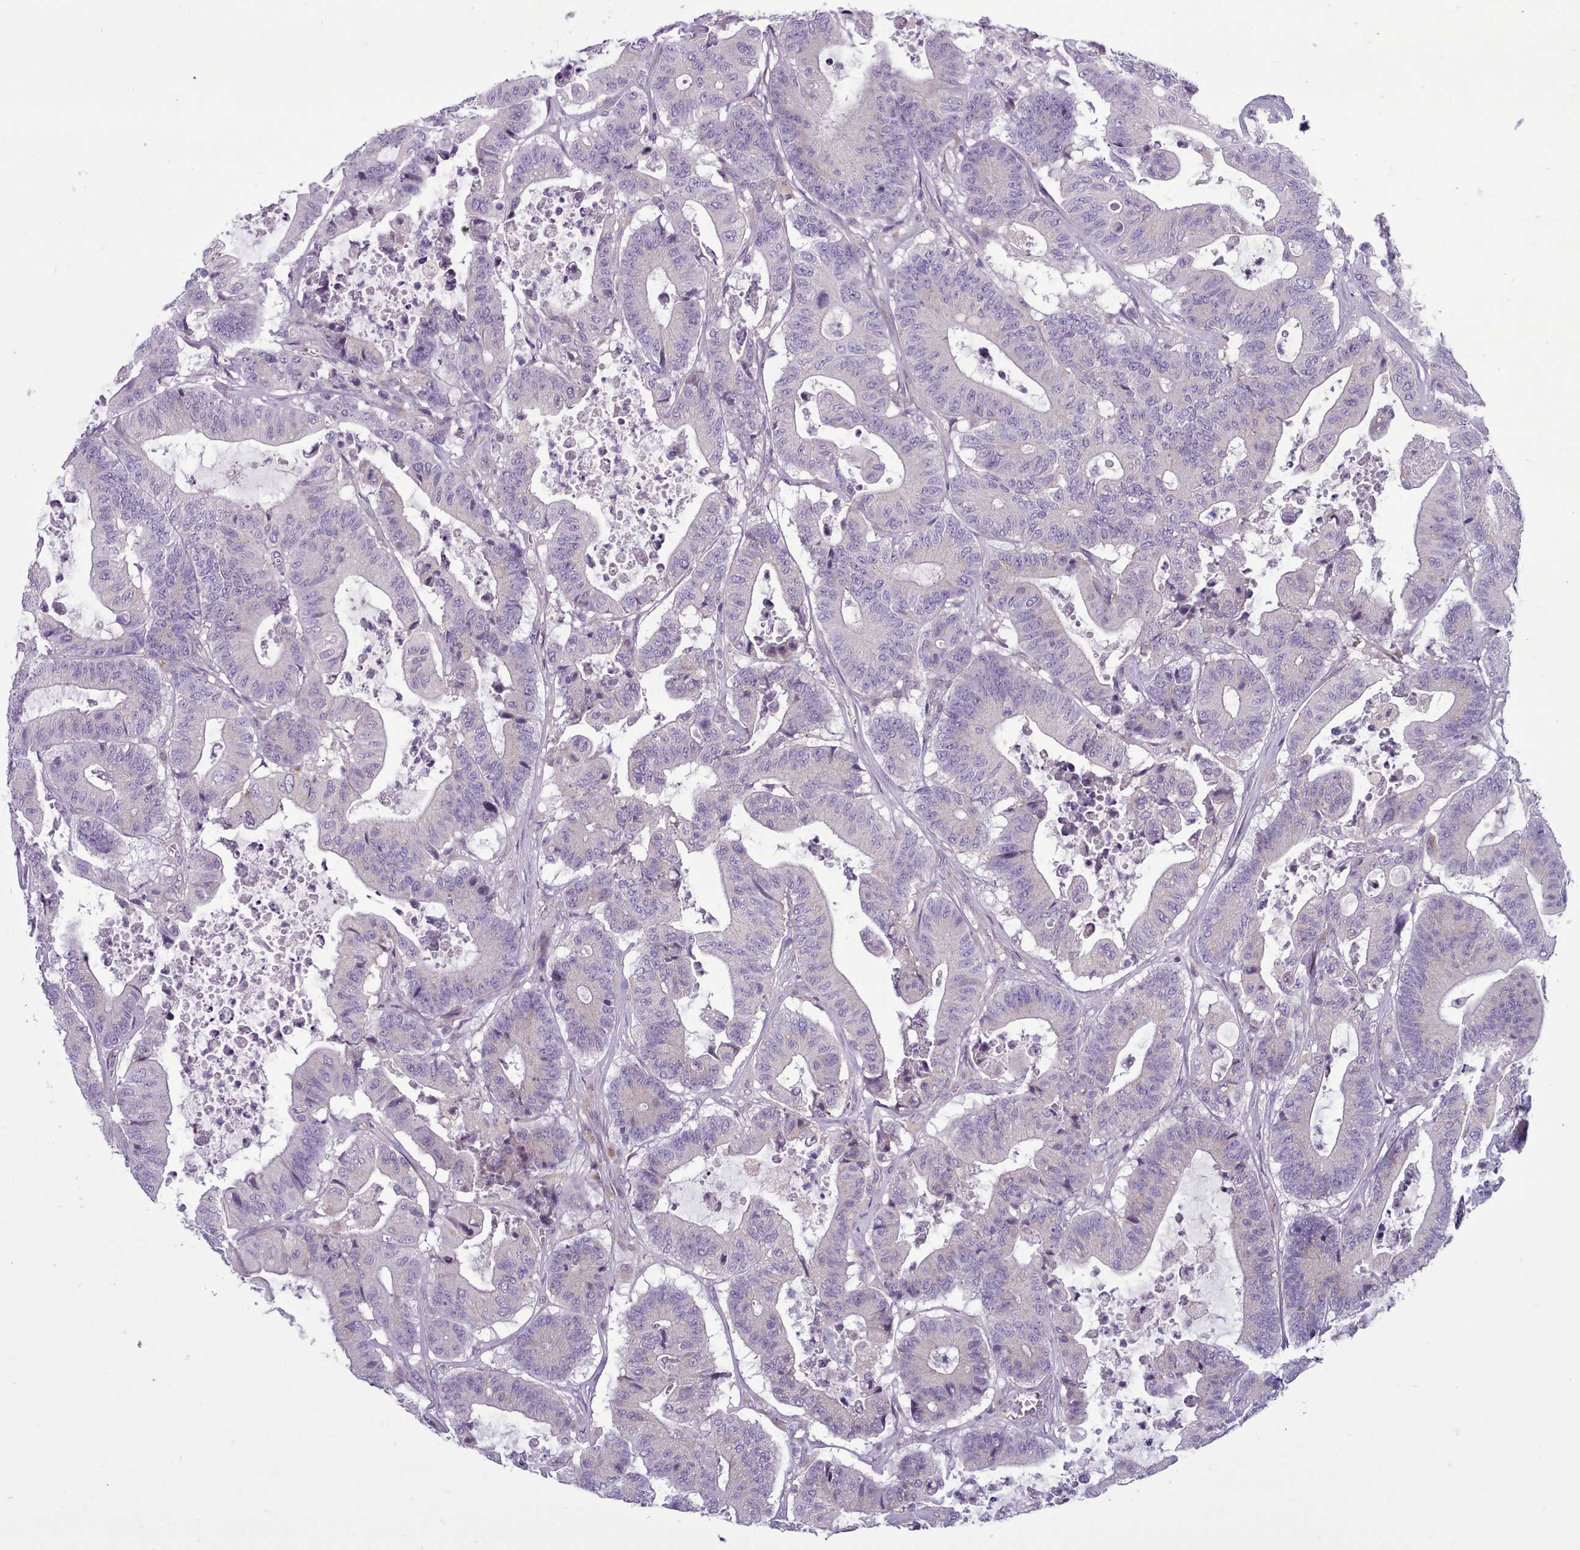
{"staining": {"intensity": "negative", "quantity": "none", "location": "none"}, "tissue": "colorectal cancer", "cell_type": "Tumor cells", "image_type": "cancer", "snomed": [{"axis": "morphology", "description": "Adenocarcinoma, NOS"}, {"axis": "topography", "description": "Colon"}], "caption": "Adenocarcinoma (colorectal) was stained to show a protein in brown. There is no significant positivity in tumor cells. The staining is performed using DAB brown chromogen with nuclei counter-stained in using hematoxylin.", "gene": "MYRFL", "patient": {"sex": "female", "age": 84}}